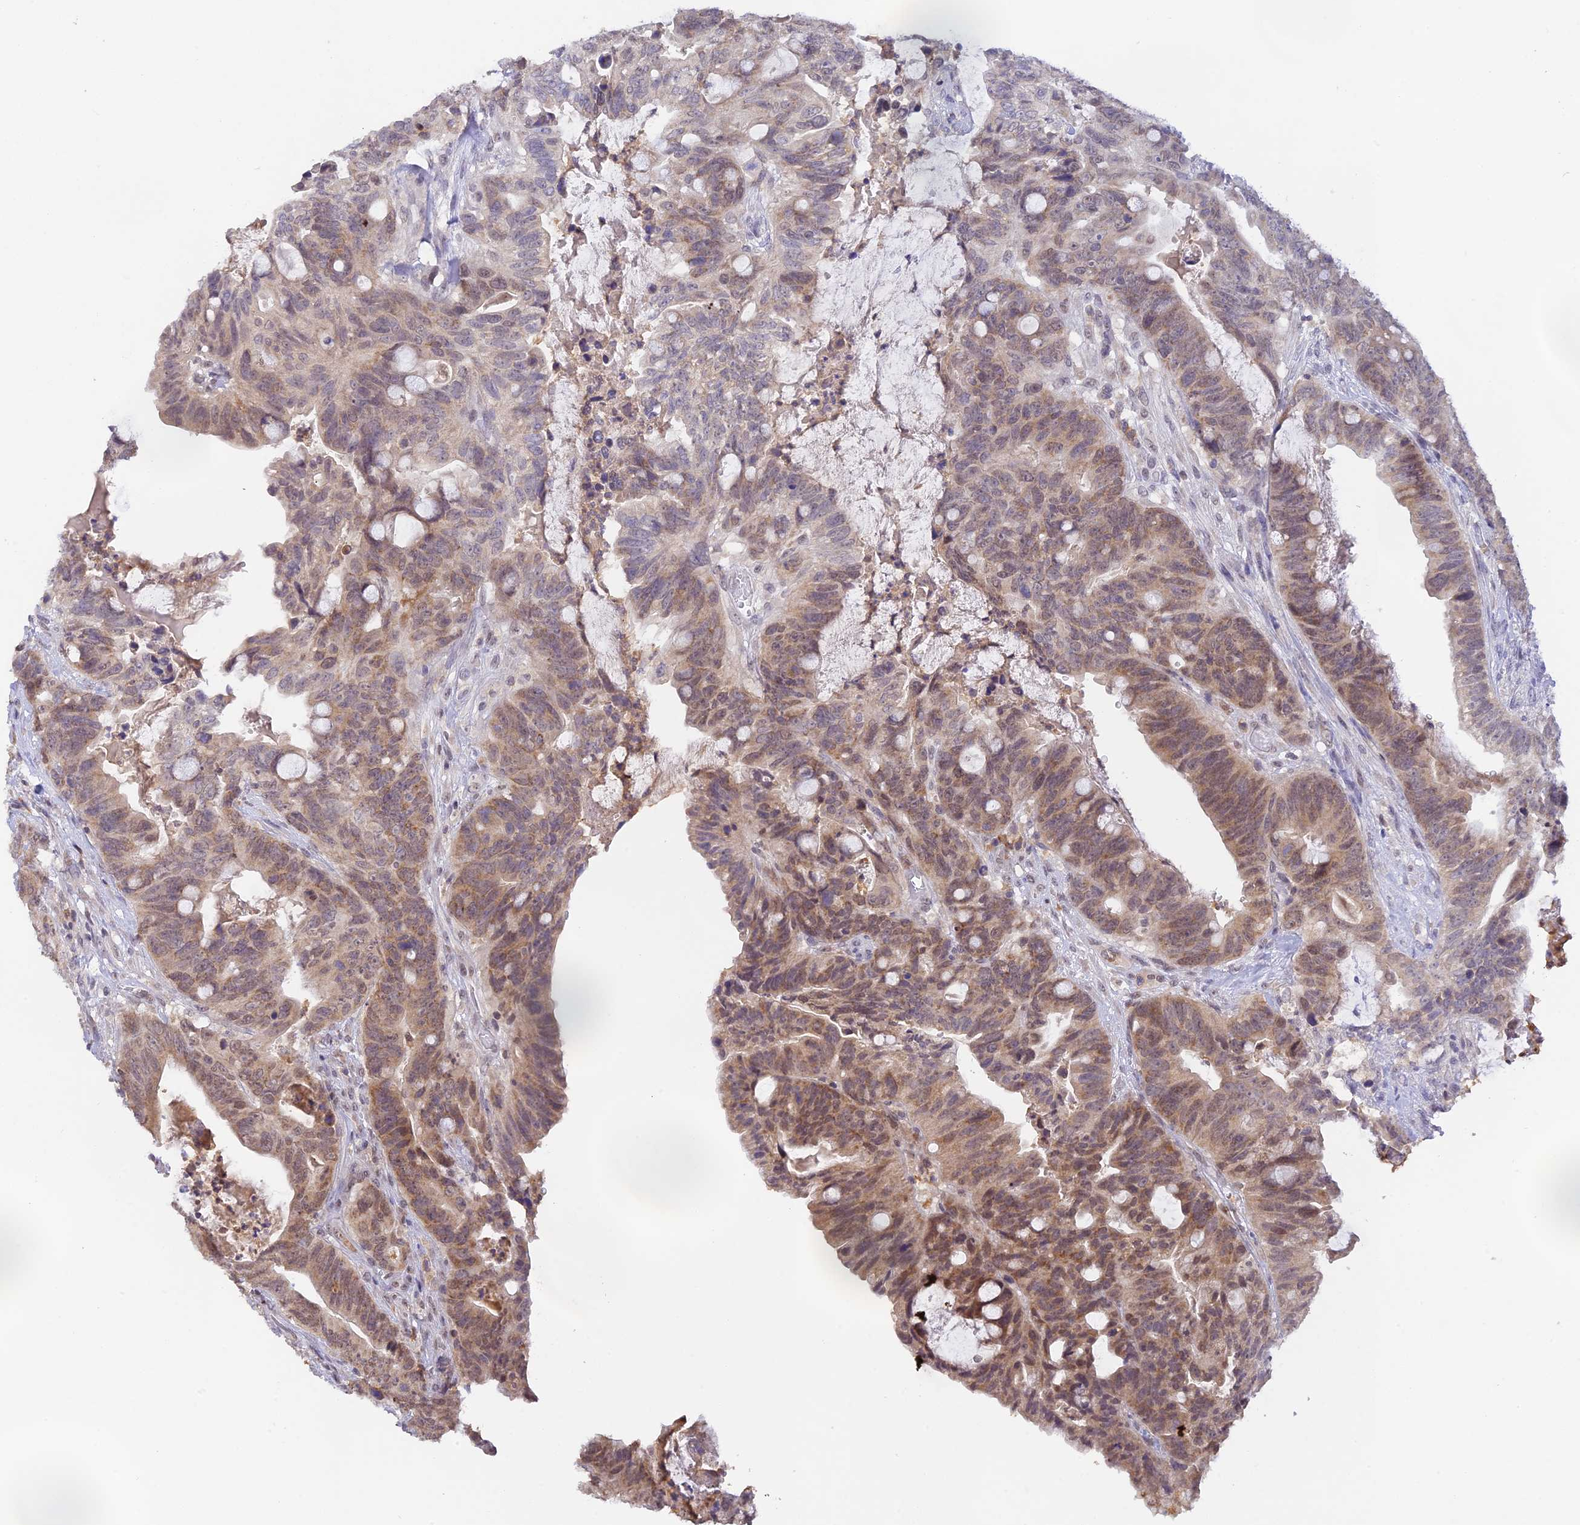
{"staining": {"intensity": "weak", "quantity": "25%-75%", "location": "cytoplasmic/membranous,nuclear"}, "tissue": "colorectal cancer", "cell_type": "Tumor cells", "image_type": "cancer", "snomed": [{"axis": "morphology", "description": "Adenocarcinoma, NOS"}, {"axis": "topography", "description": "Colon"}], "caption": "The photomicrograph exhibits immunohistochemical staining of colorectal cancer (adenocarcinoma). There is weak cytoplasmic/membranous and nuclear expression is identified in approximately 25%-75% of tumor cells.", "gene": "PEX16", "patient": {"sex": "female", "age": 82}}